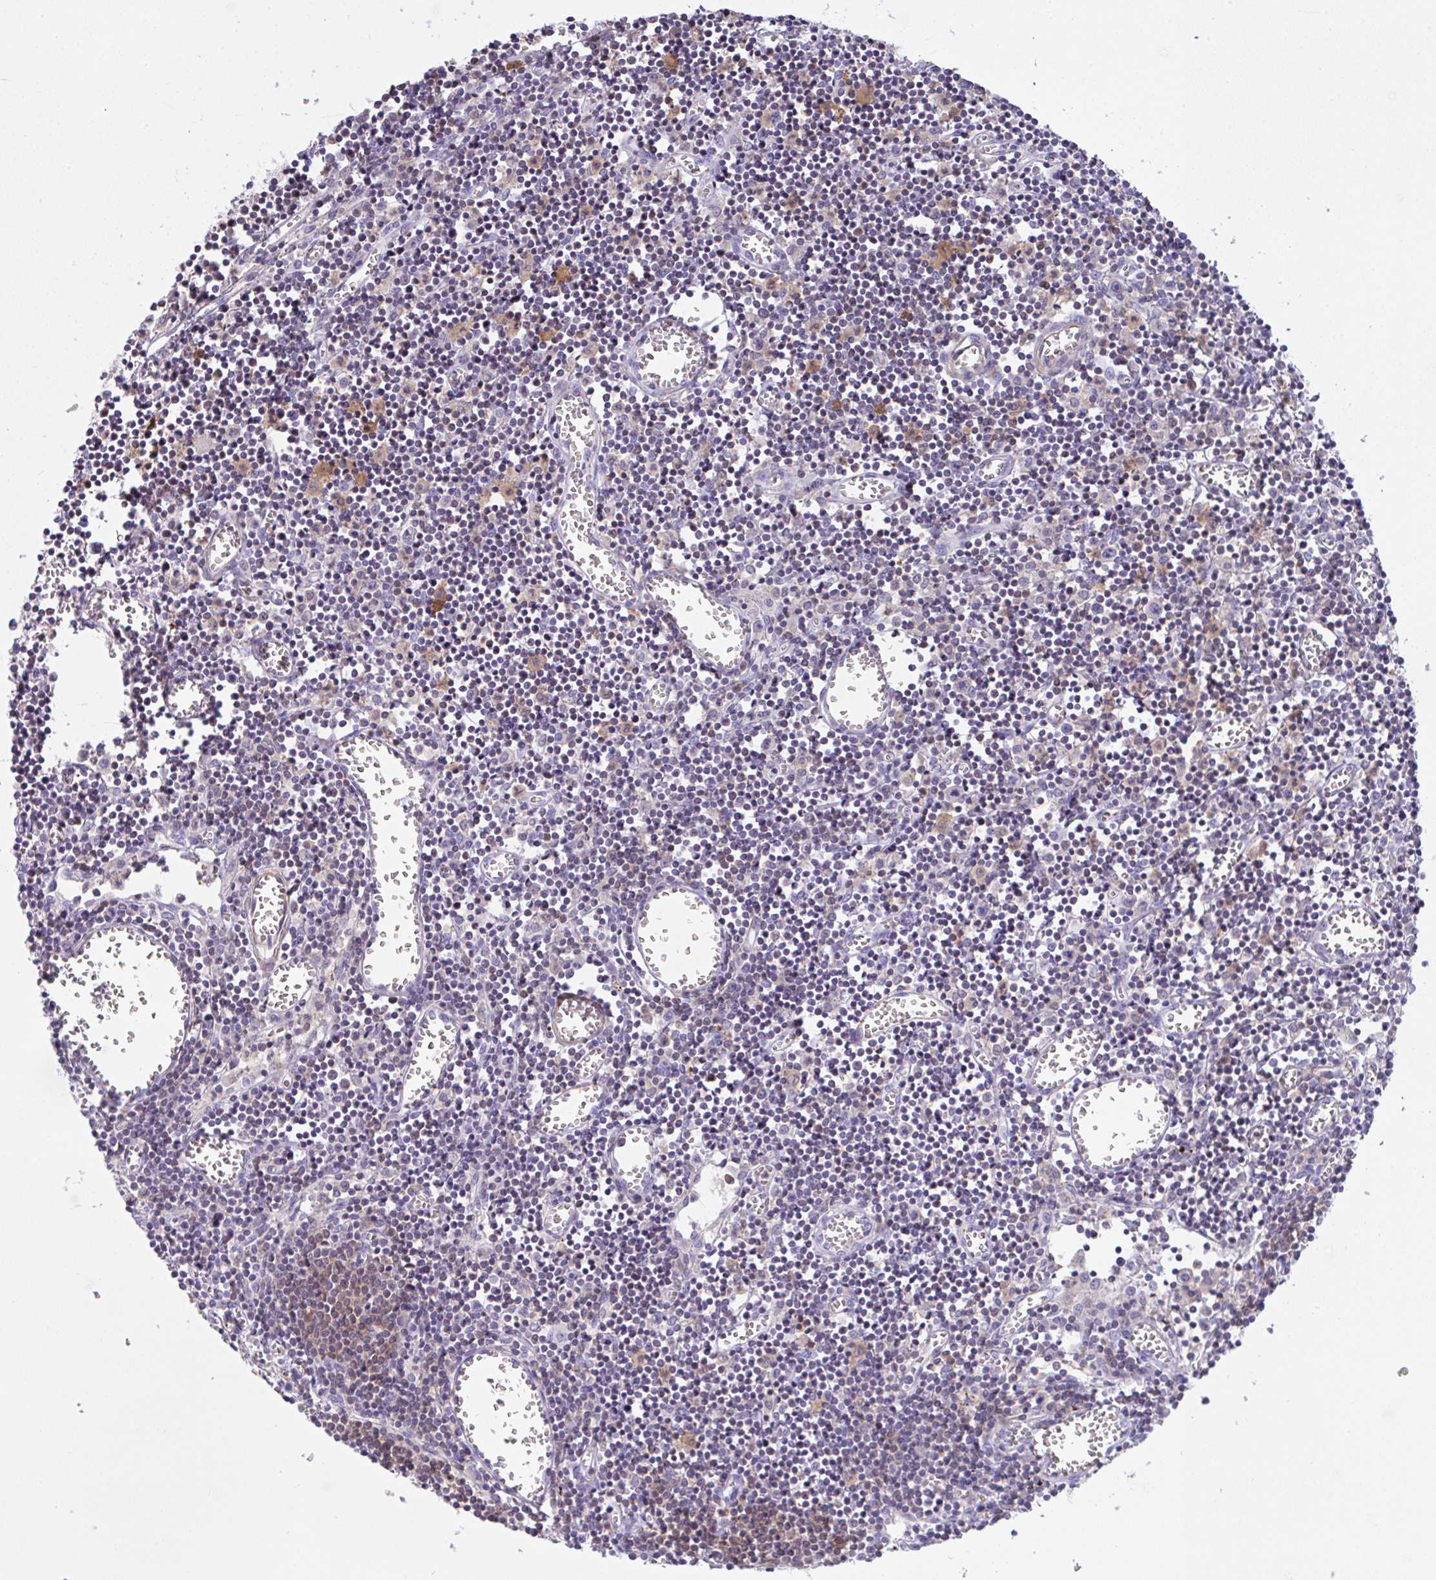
{"staining": {"intensity": "moderate", "quantity": "<25%", "location": "cytoplasmic/membranous"}, "tissue": "lymph node", "cell_type": "Germinal center cells", "image_type": "normal", "snomed": [{"axis": "morphology", "description": "Normal tissue, NOS"}, {"axis": "topography", "description": "Lymph node"}], "caption": "Protein staining exhibits moderate cytoplasmic/membranous positivity in approximately <25% of germinal center cells in normal lymph node. The staining is performed using DAB (3,3'-diaminobenzidine) brown chromogen to label protein expression. The nuclei are counter-stained blue using hematoxylin.", "gene": "TNFAIP8", "patient": {"sex": "male", "age": 66}}